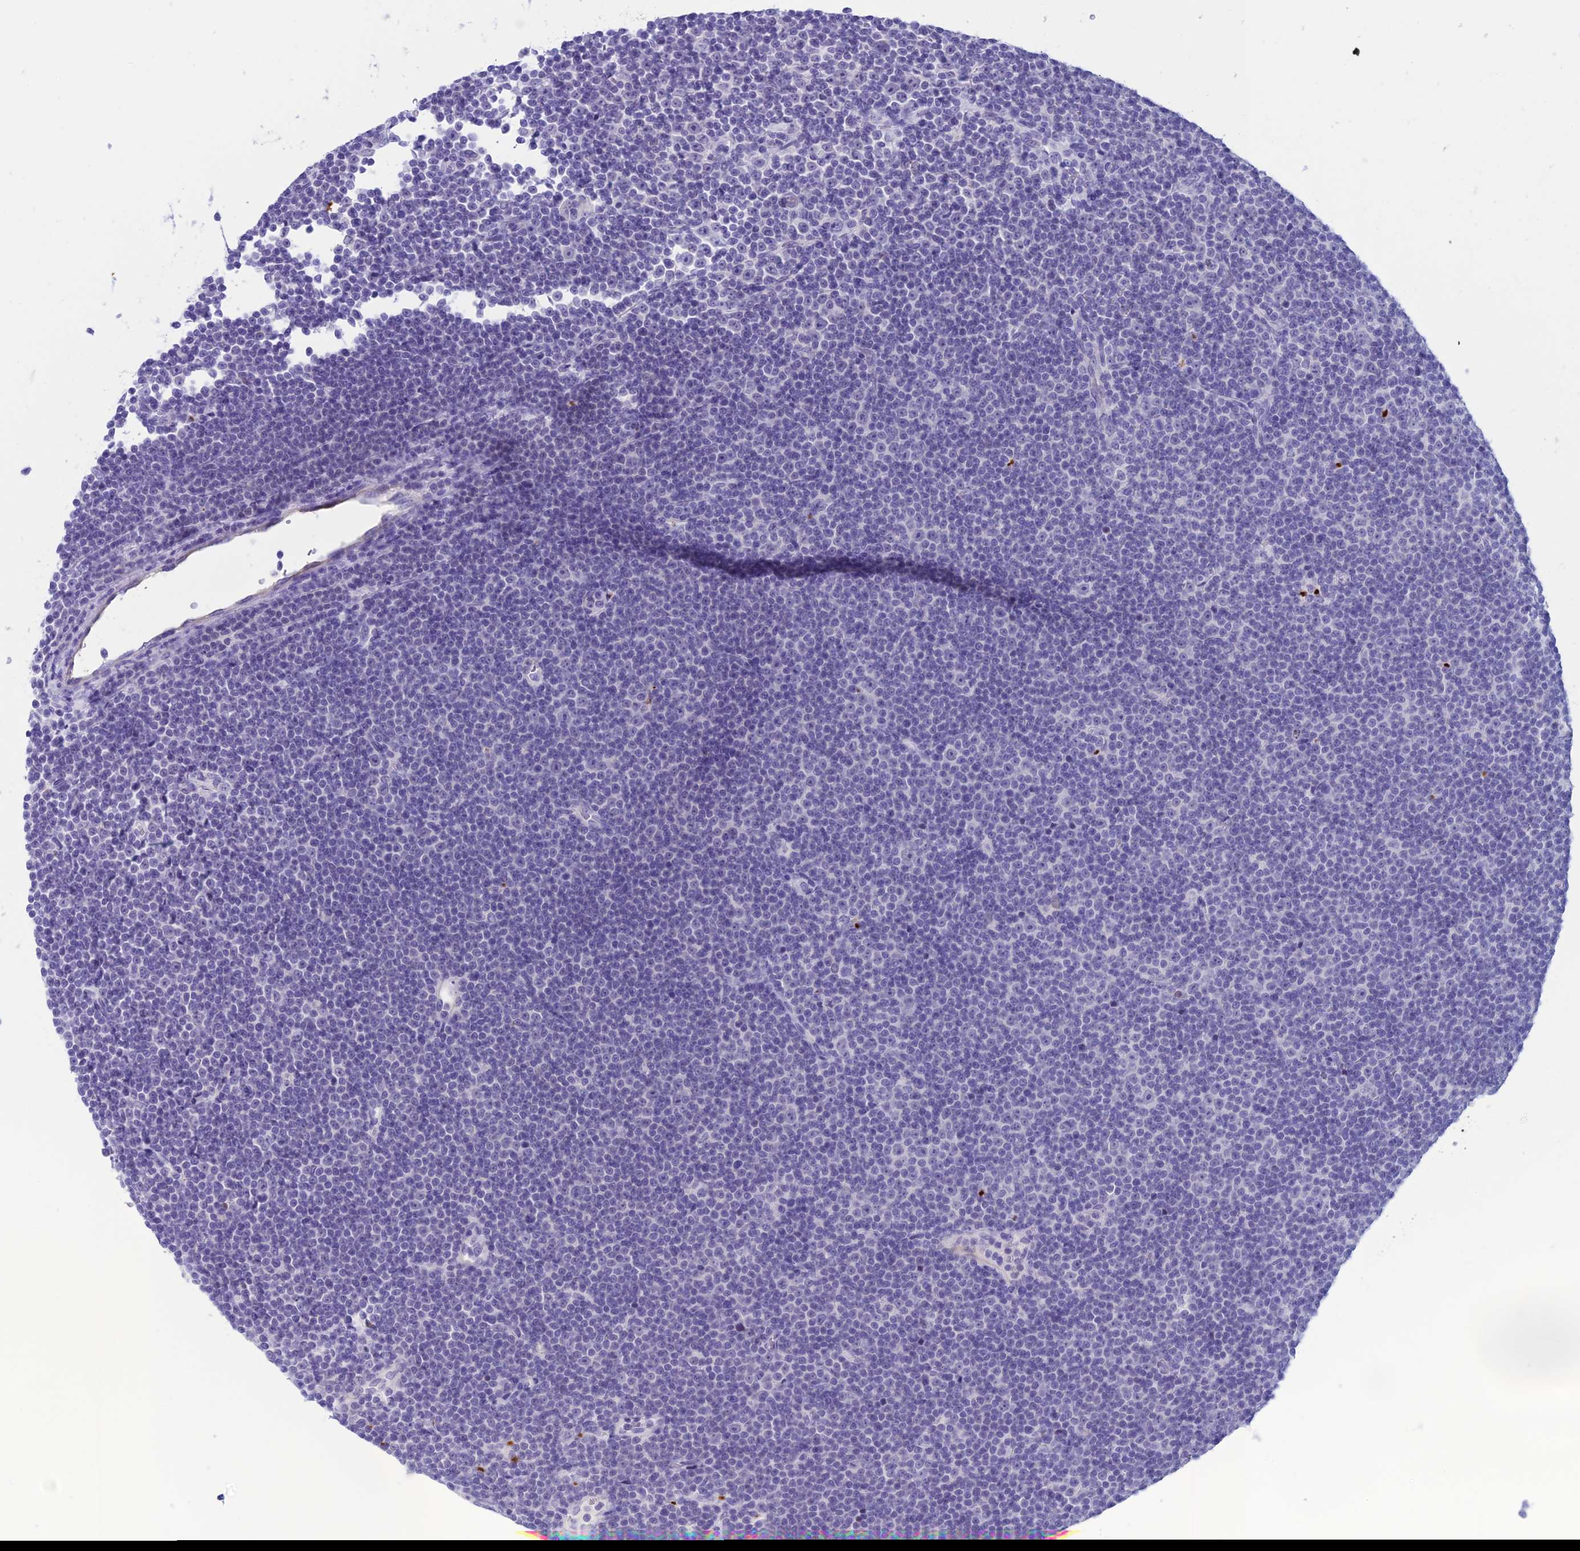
{"staining": {"intensity": "negative", "quantity": "none", "location": "none"}, "tissue": "lymphoma", "cell_type": "Tumor cells", "image_type": "cancer", "snomed": [{"axis": "morphology", "description": "Malignant lymphoma, non-Hodgkin's type, Low grade"}, {"axis": "topography", "description": "Lymph node"}], "caption": "This is a micrograph of IHC staining of lymphoma, which shows no staining in tumor cells. The staining is performed using DAB (3,3'-diaminobenzidine) brown chromogen with nuclei counter-stained in using hematoxylin.", "gene": "CC2D2A", "patient": {"sex": "female", "age": 67}}